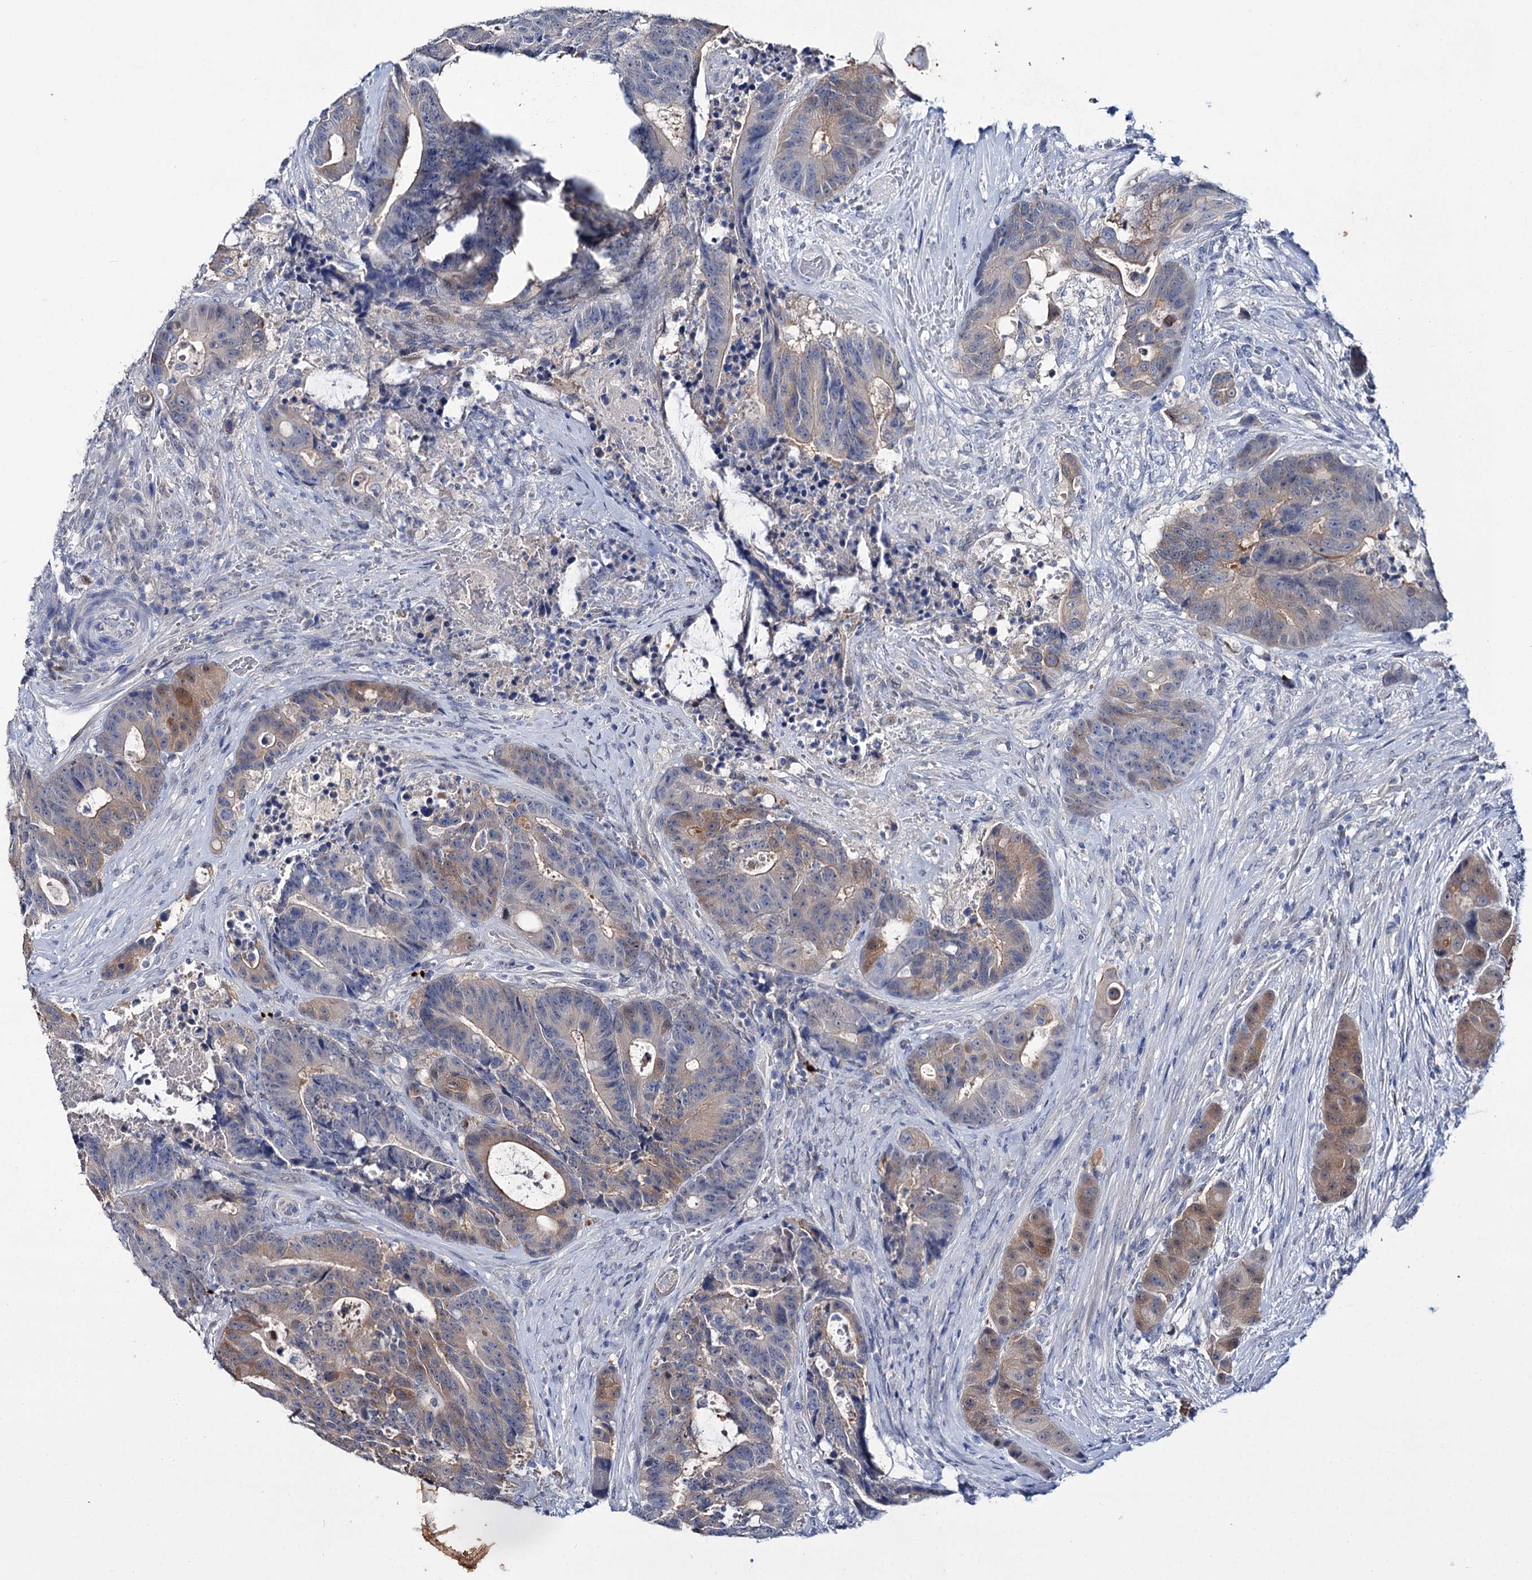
{"staining": {"intensity": "moderate", "quantity": "<25%", "location": "cytoplasmic/membranous"}, "tissue": "colorectal cancer", "cell_type": "Tumor cells", "image_type": "cancer", "snomed": [{"axis": "morphology", "description": "Adenocarcinoma, NOS"}, {"axis": "topography", "description": "Rectum"}], "caption": "Adenocarcinoma (colorectal) stained with immunohistochemistry shows moderate cytoplasmic/membranous staining in about <25% of tumor cells. Nuclei are stained in blue.", "gene": "LYZL4", "patient": {"sex": "male", "age": 69}}